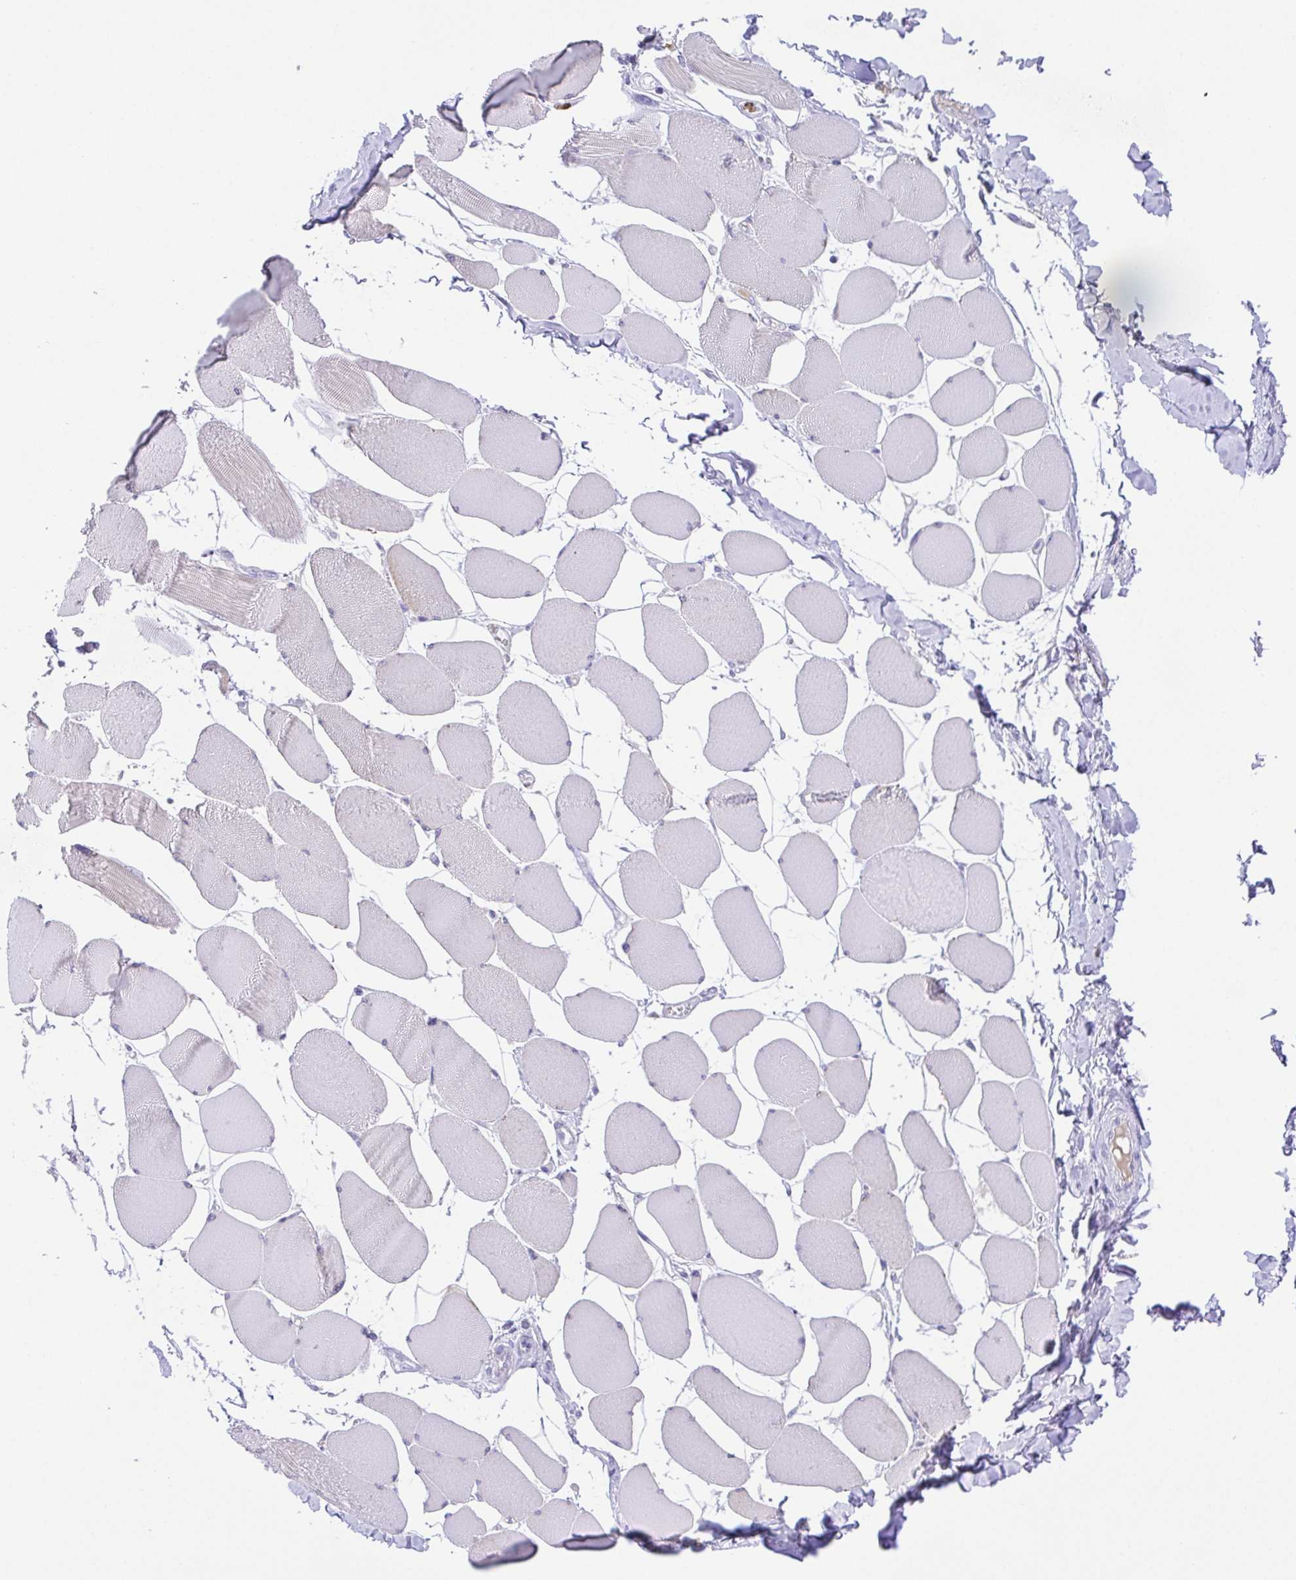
{"staining": {"intensity": "negative", "quantity": "none", "location": "none"}, "tissue": "skeletal muscle", "cell_type": "Myocytes", "image_type": "normal", "snomed": [{"axis": "morphology", "description": "Normal tissue, NOS"}, {"axis": "topography", "description": "Skeletal muscle"}], "caption": "This is an immunohistochemistry (IHC) histopathology image of benign skeletal muscle. There is no staining in myocytes.", "gene": "SPATA4", "patient": {"sex": "female", "age": 75}}